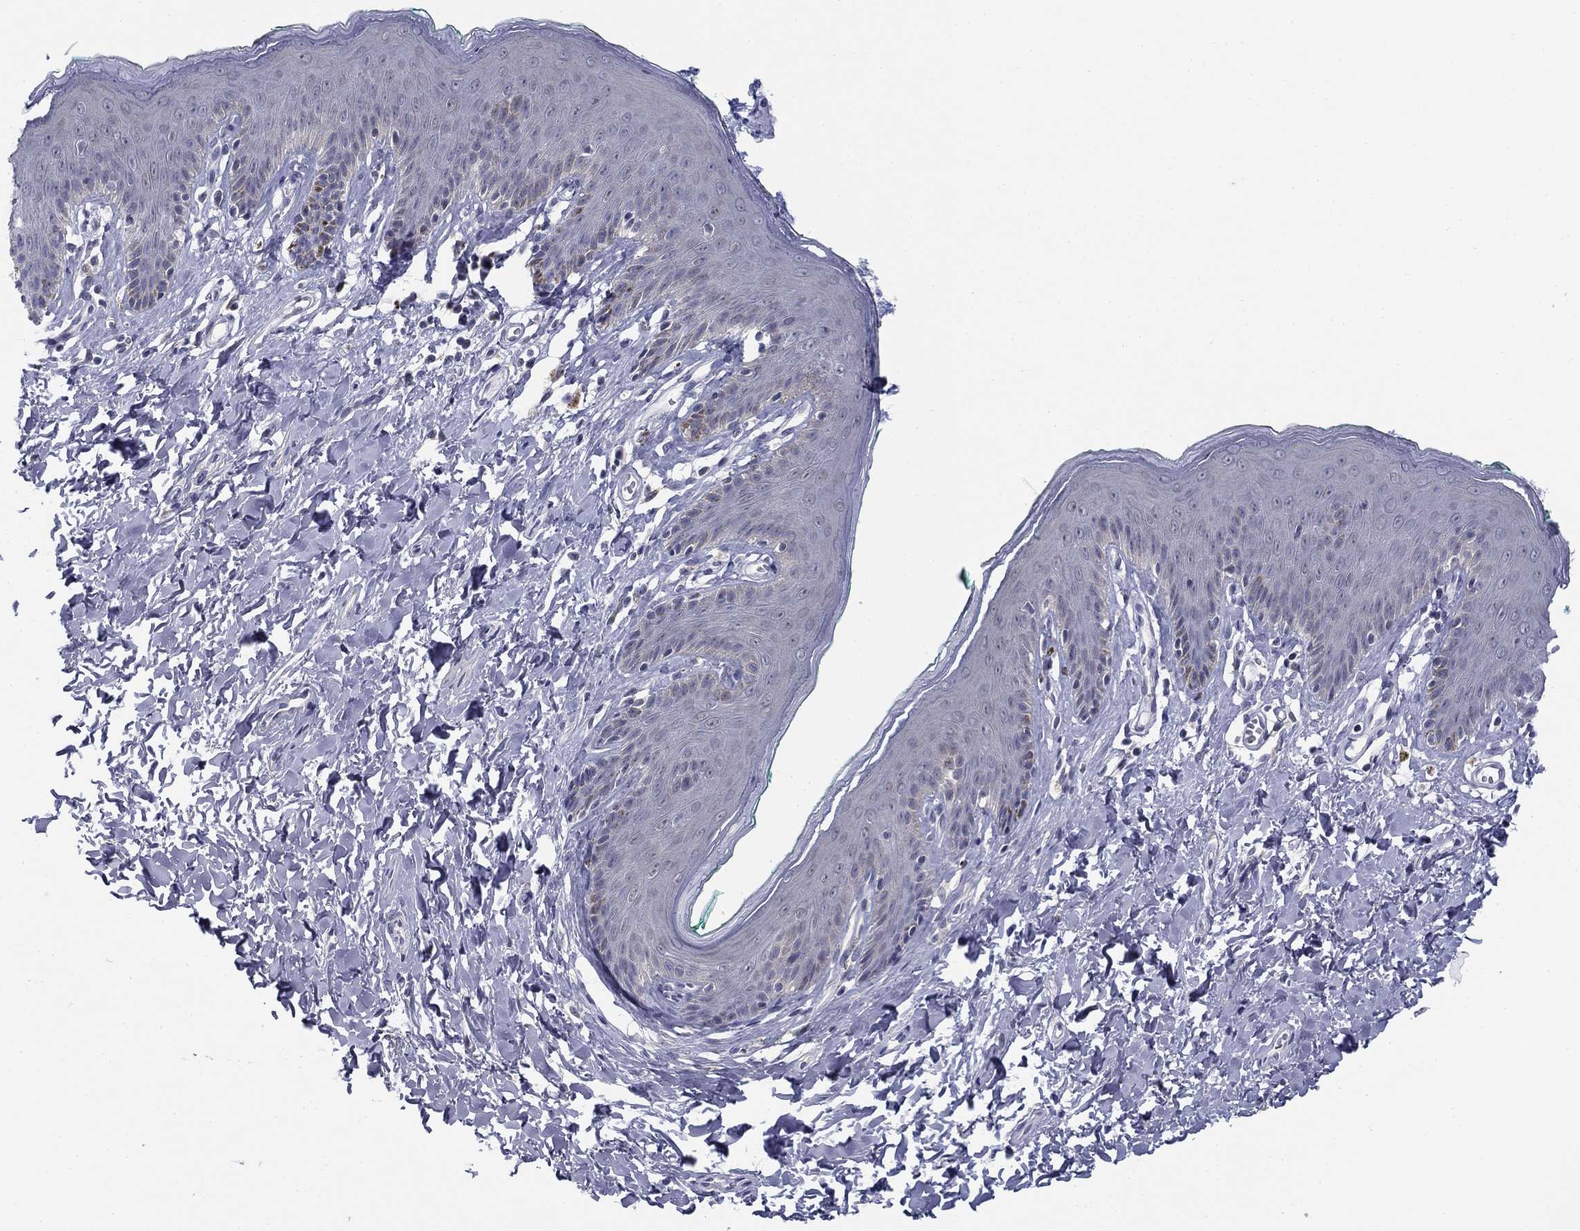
{"staining": {"intensity": "negative", "quantity": "none", "location": "none"}, "tissue": "skin", "cell_type": "Epidermal cells", "image_type": "normal", "snomed": [{"axis": "morphology", "description": "Normal tissue, NOS"}, {"axis": "topography", "description": "Vulva"}], "caption": "Epidermal cells are negative for protein expression in unremarkable human skin. (DAB (3,3'-diaminobenzidine) IHC with hematoxylin counter stain).", "gene": "TIGD4", "patient": {"sex": "female", "age": 66}}